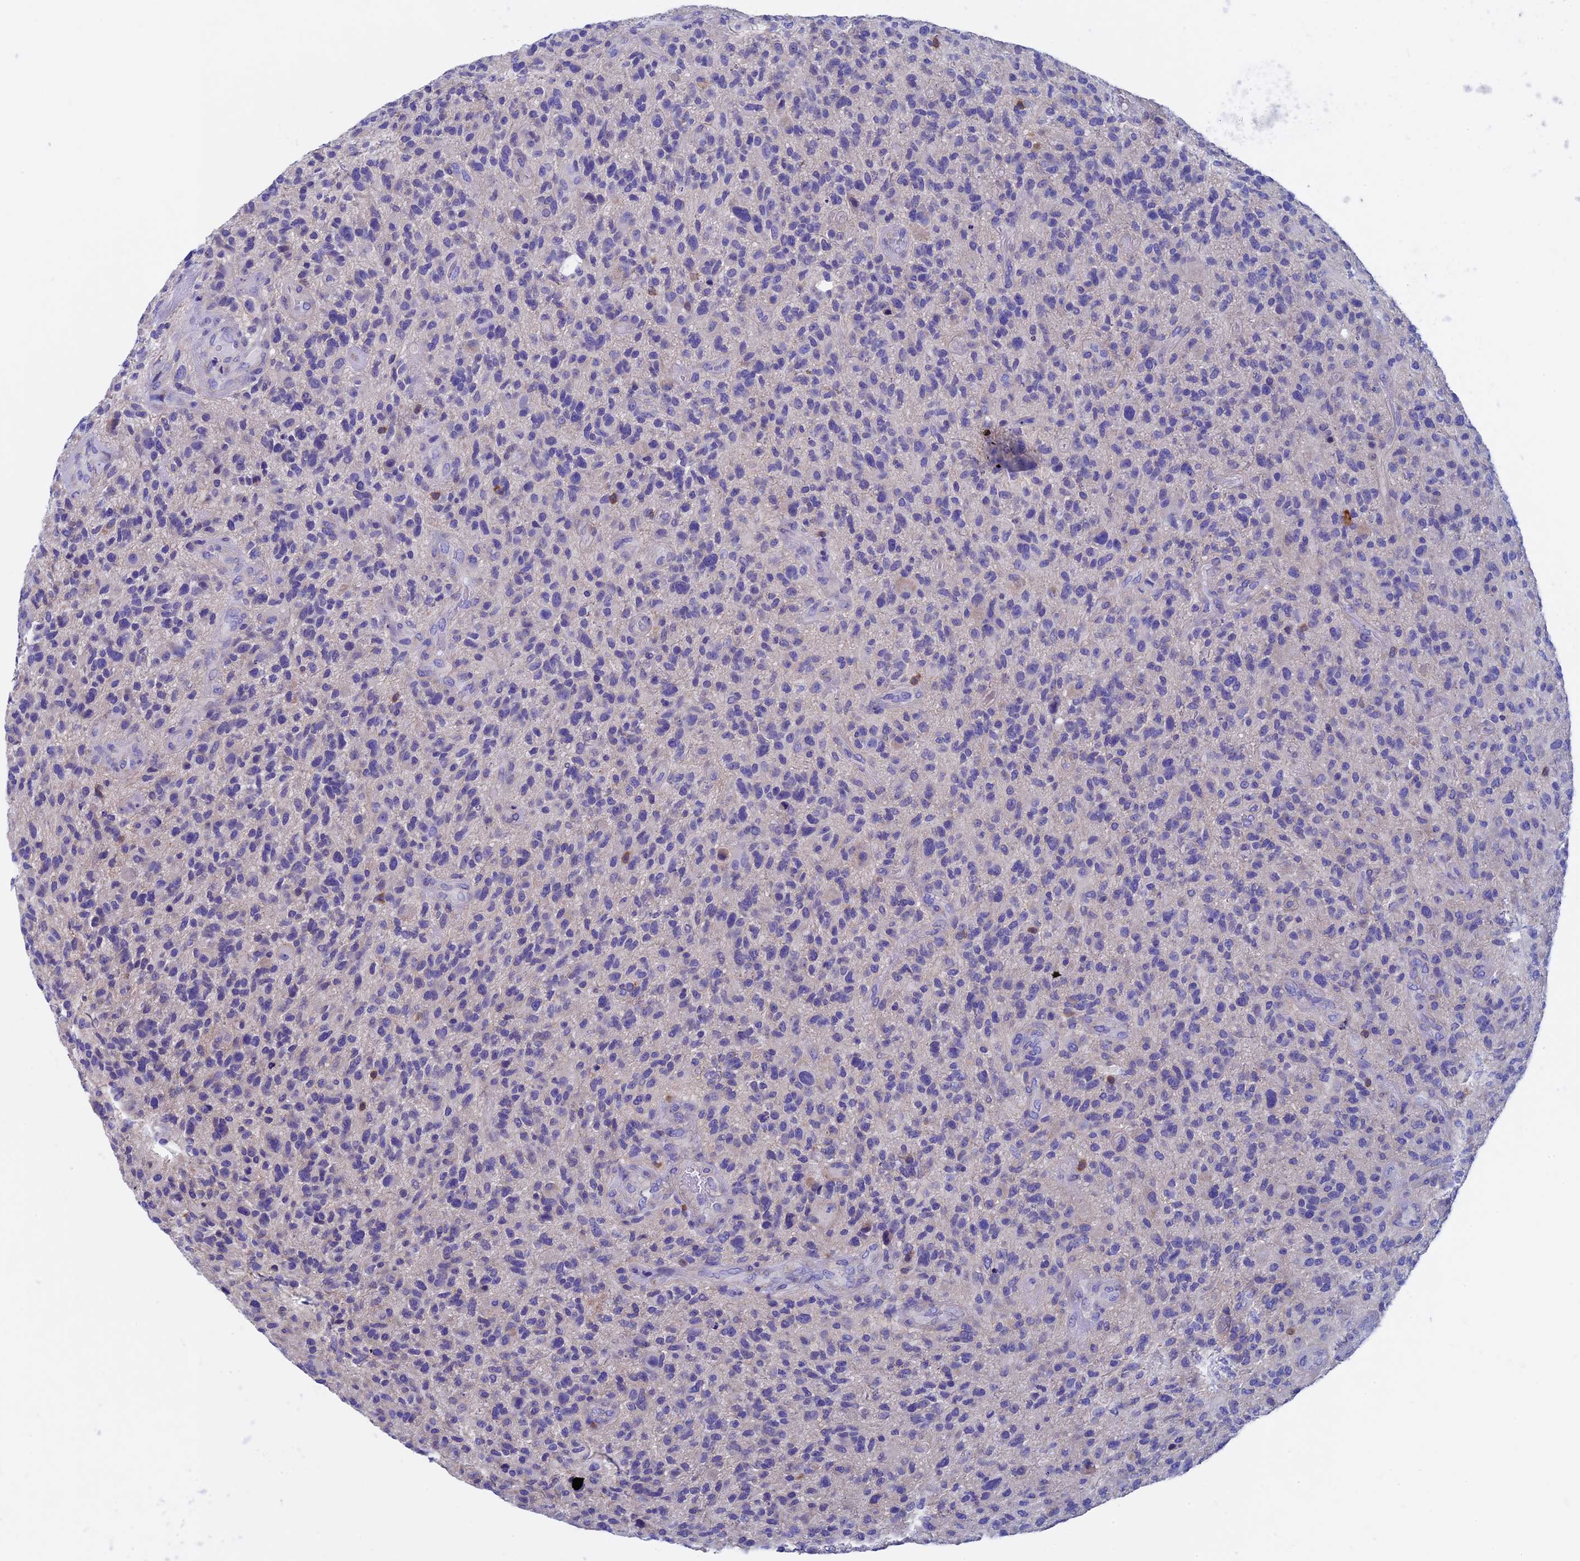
{"staining": {"intensity": "negative", "quantity": "none", "location": "none"}, "tissue": "glioma", "cell_type": "Tumor cells", "image_type": "cancer", "snomed": [{"axis": "morphology", "description": "Glioma, malignant, High grade"}, {"axis": "topography", "description": "Brain"}], "caption": "Immunohistochemical staining of human malignant glioma (high-grade) demonstrates no significant positivity in tumor cells.", "gene": "SEPTIN1", "patient": {"sex": "male", "age": 47}}